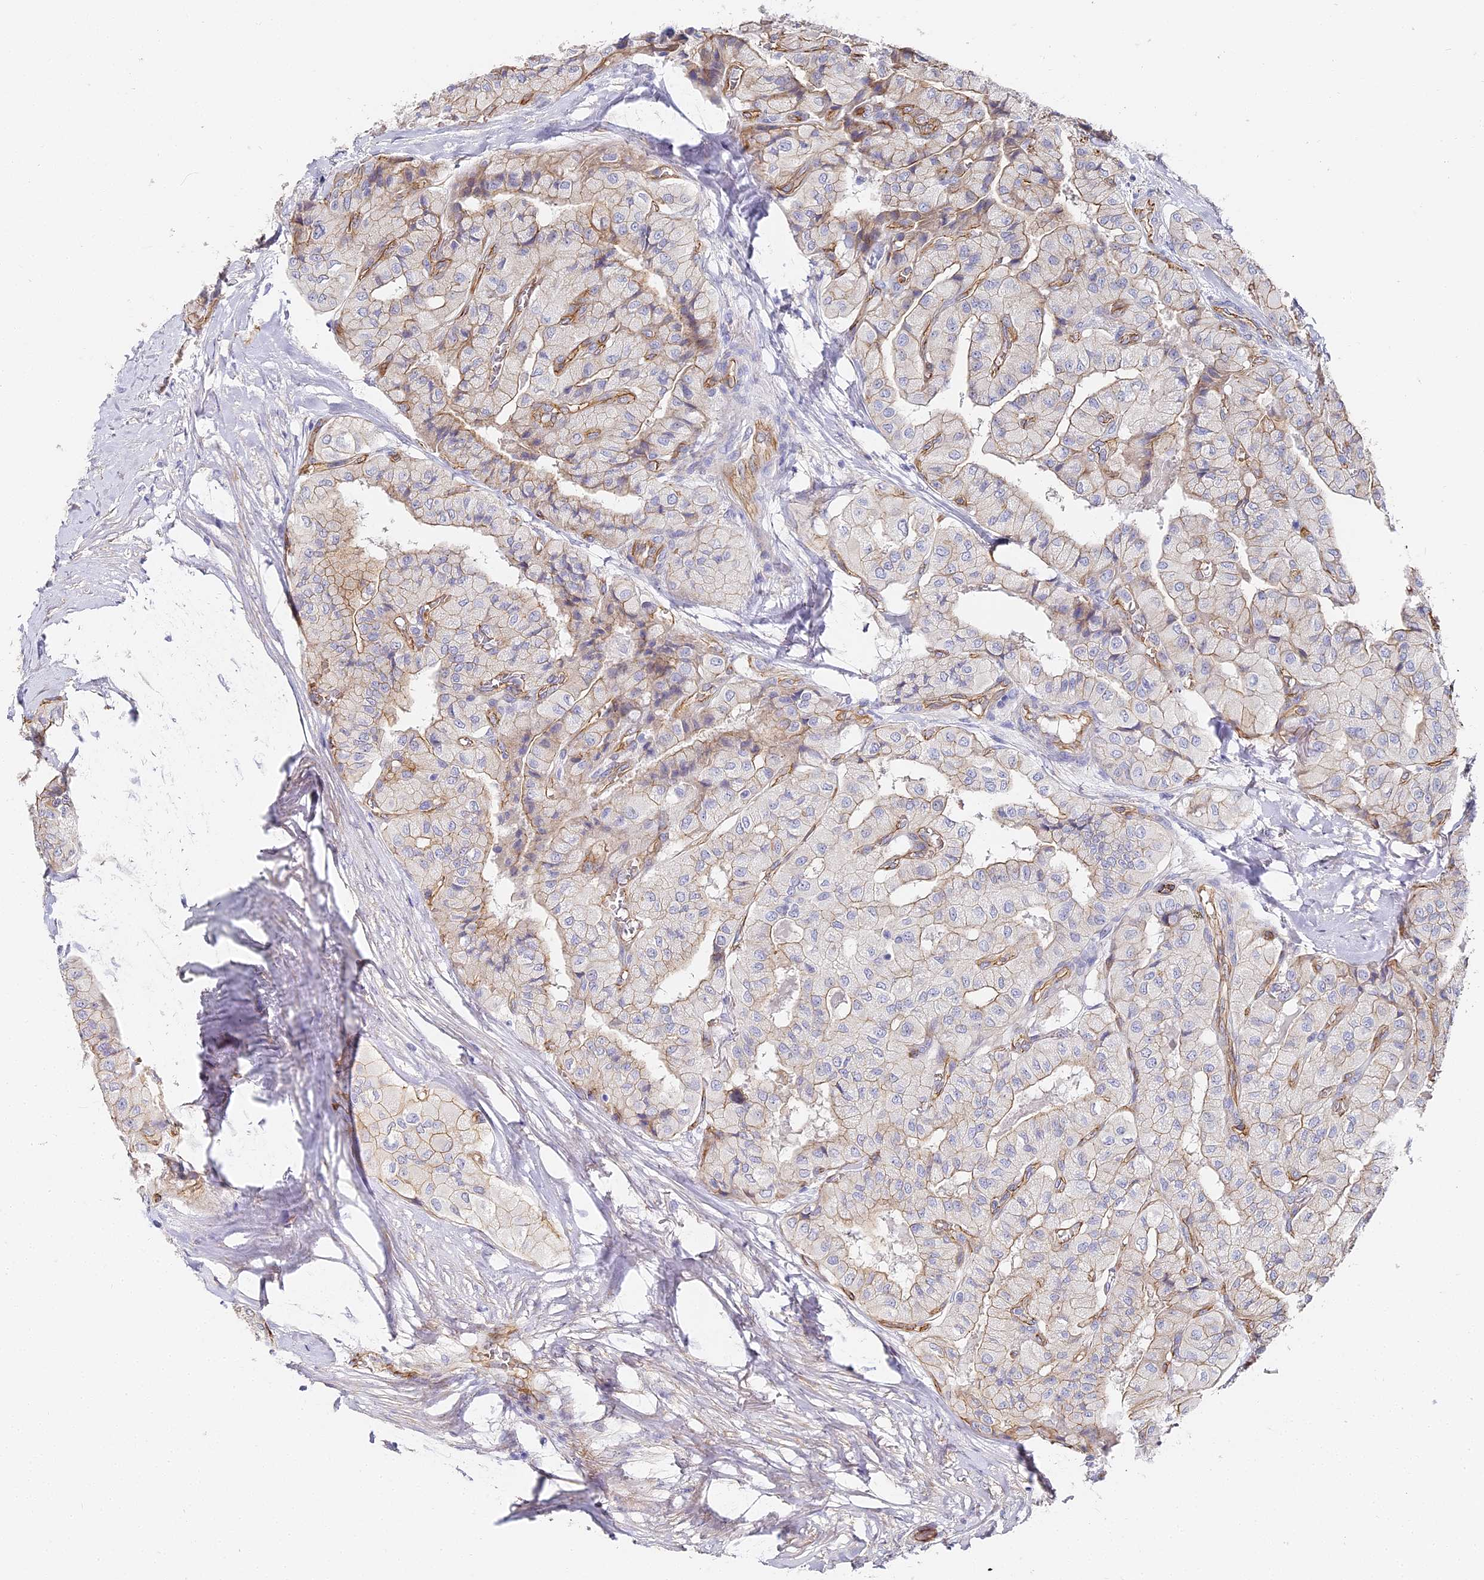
{"staining": {"intensity": "weak", "quantity": "25%-75%", "location": "cytoplasmic/membranous"}, "tissue": "thyroid cancer", "cell_type": "Tumor cells", "image_type": "cancer", "snomed": [{"axis": "morphology", "description": "Papillary adenocarcinoma, NOS"}, {"axis": "topography", "description": "Thyroid gland"}], "caption": "Immunohistochemistry (IHC) staining of thyroid papillary adenocarcinoma, which displays low levels of weak cytoplasmic/membranous staining in approximately 25%-75% of tumor cells indicating weak cytoplasmic/membranous protein staining. The staining was performed using DAB (3,3'-diaminobenzidine) (brown) for protein detection and nuclei were counterstained in hematoxylin (blue).", "gene": "CCDC30", "patient": {"sex": "female", "age": 59}}